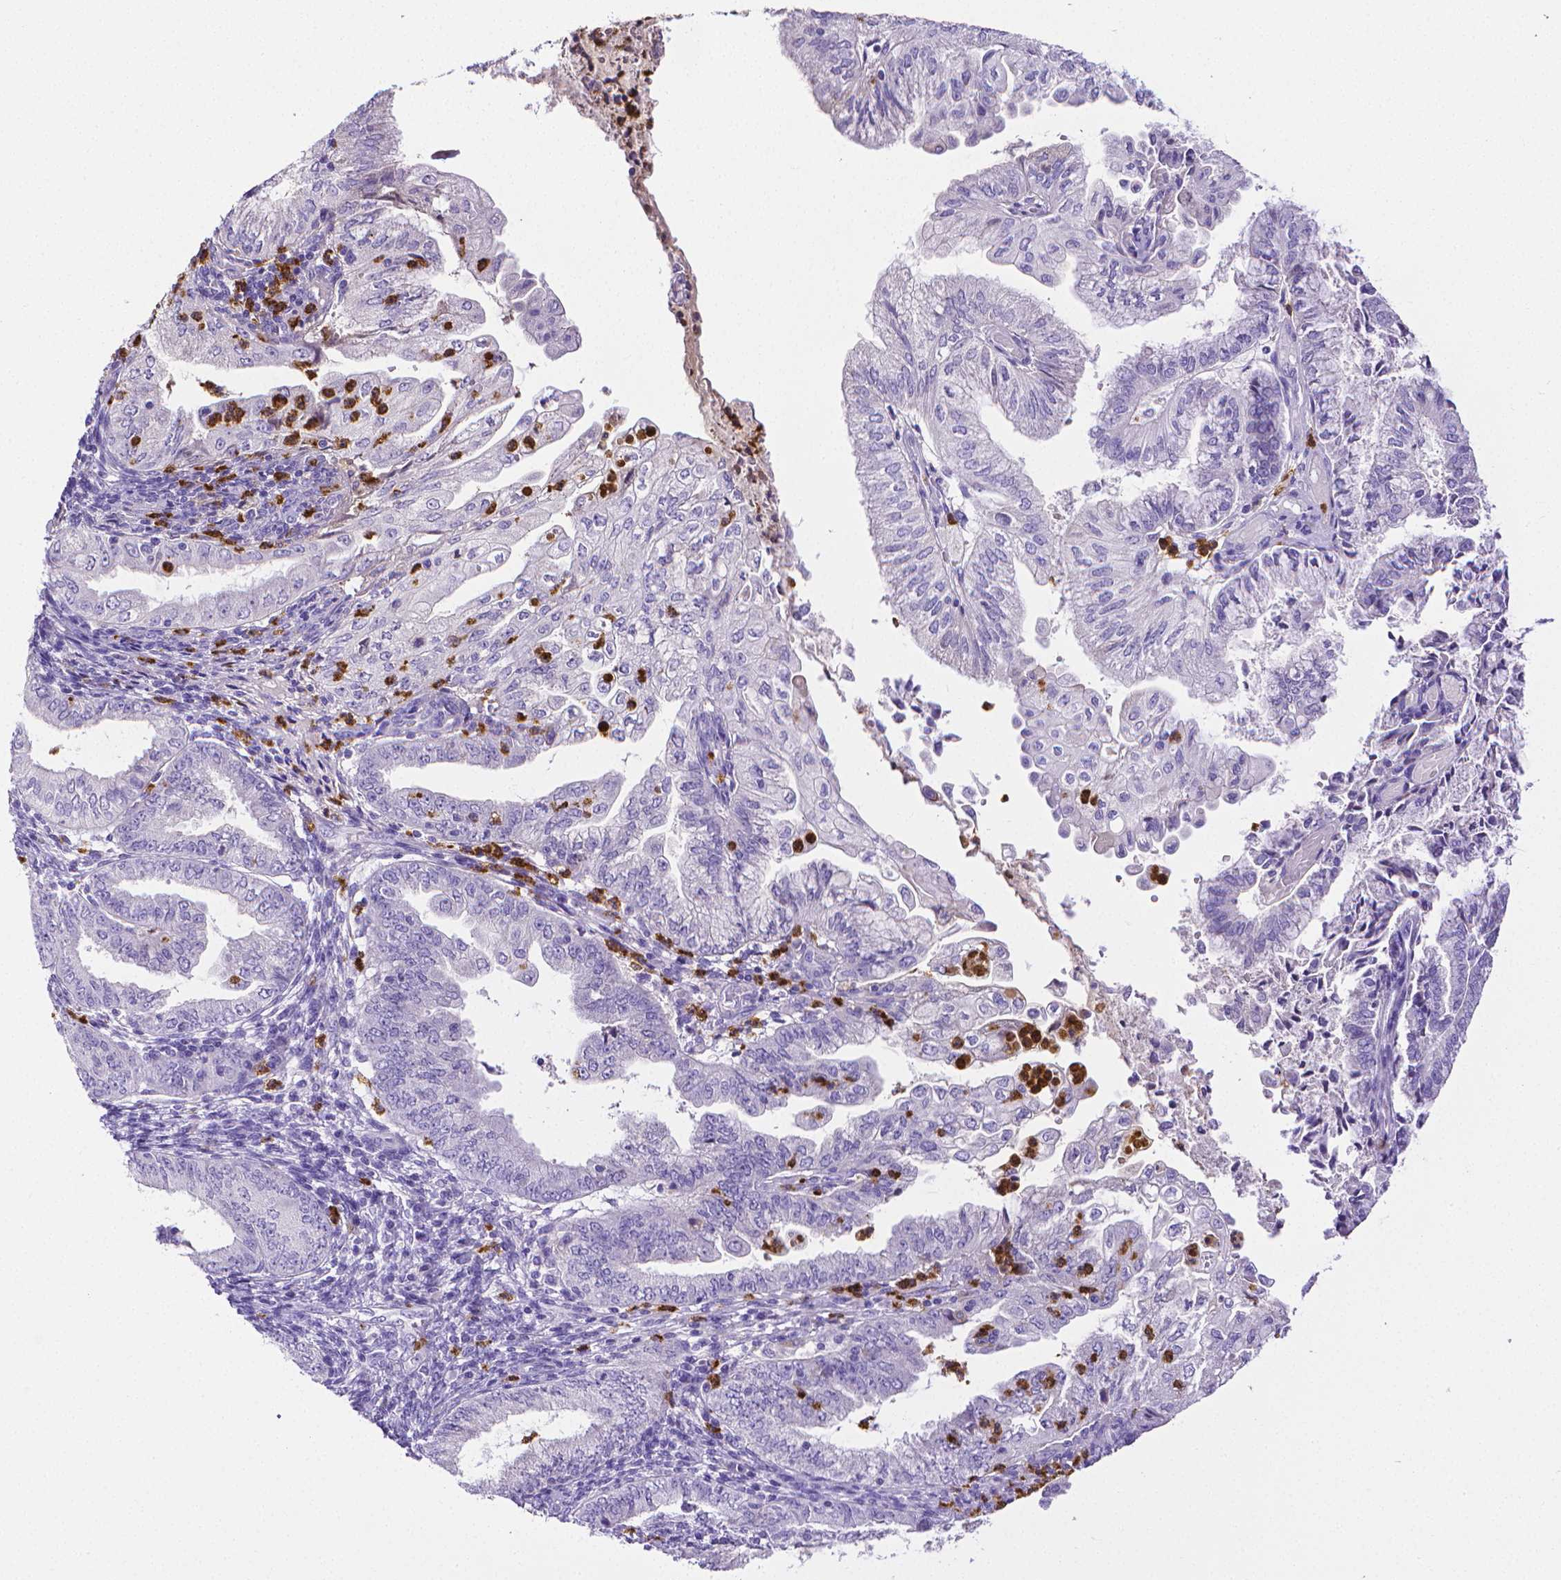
{"staining": {"intensity": "negative", "quantity": "none", "location": "none"}, "tissue": "endometrial cancer", "cell_type": "Tumor cells", "image_type": "cancer", "snomed": [{"axis": "morphology", "description": "Adenocarcinoma, NOS"}, {"axis": "topography", "description": "Endometrium"}], "caption": "Endometrial cancer (adenocarcinoma) was stained to show a protein in brown. There is no significant positivity in tumor cells.", "gene": "MMP9", "patient": {"sex": "female", "age": 55}}